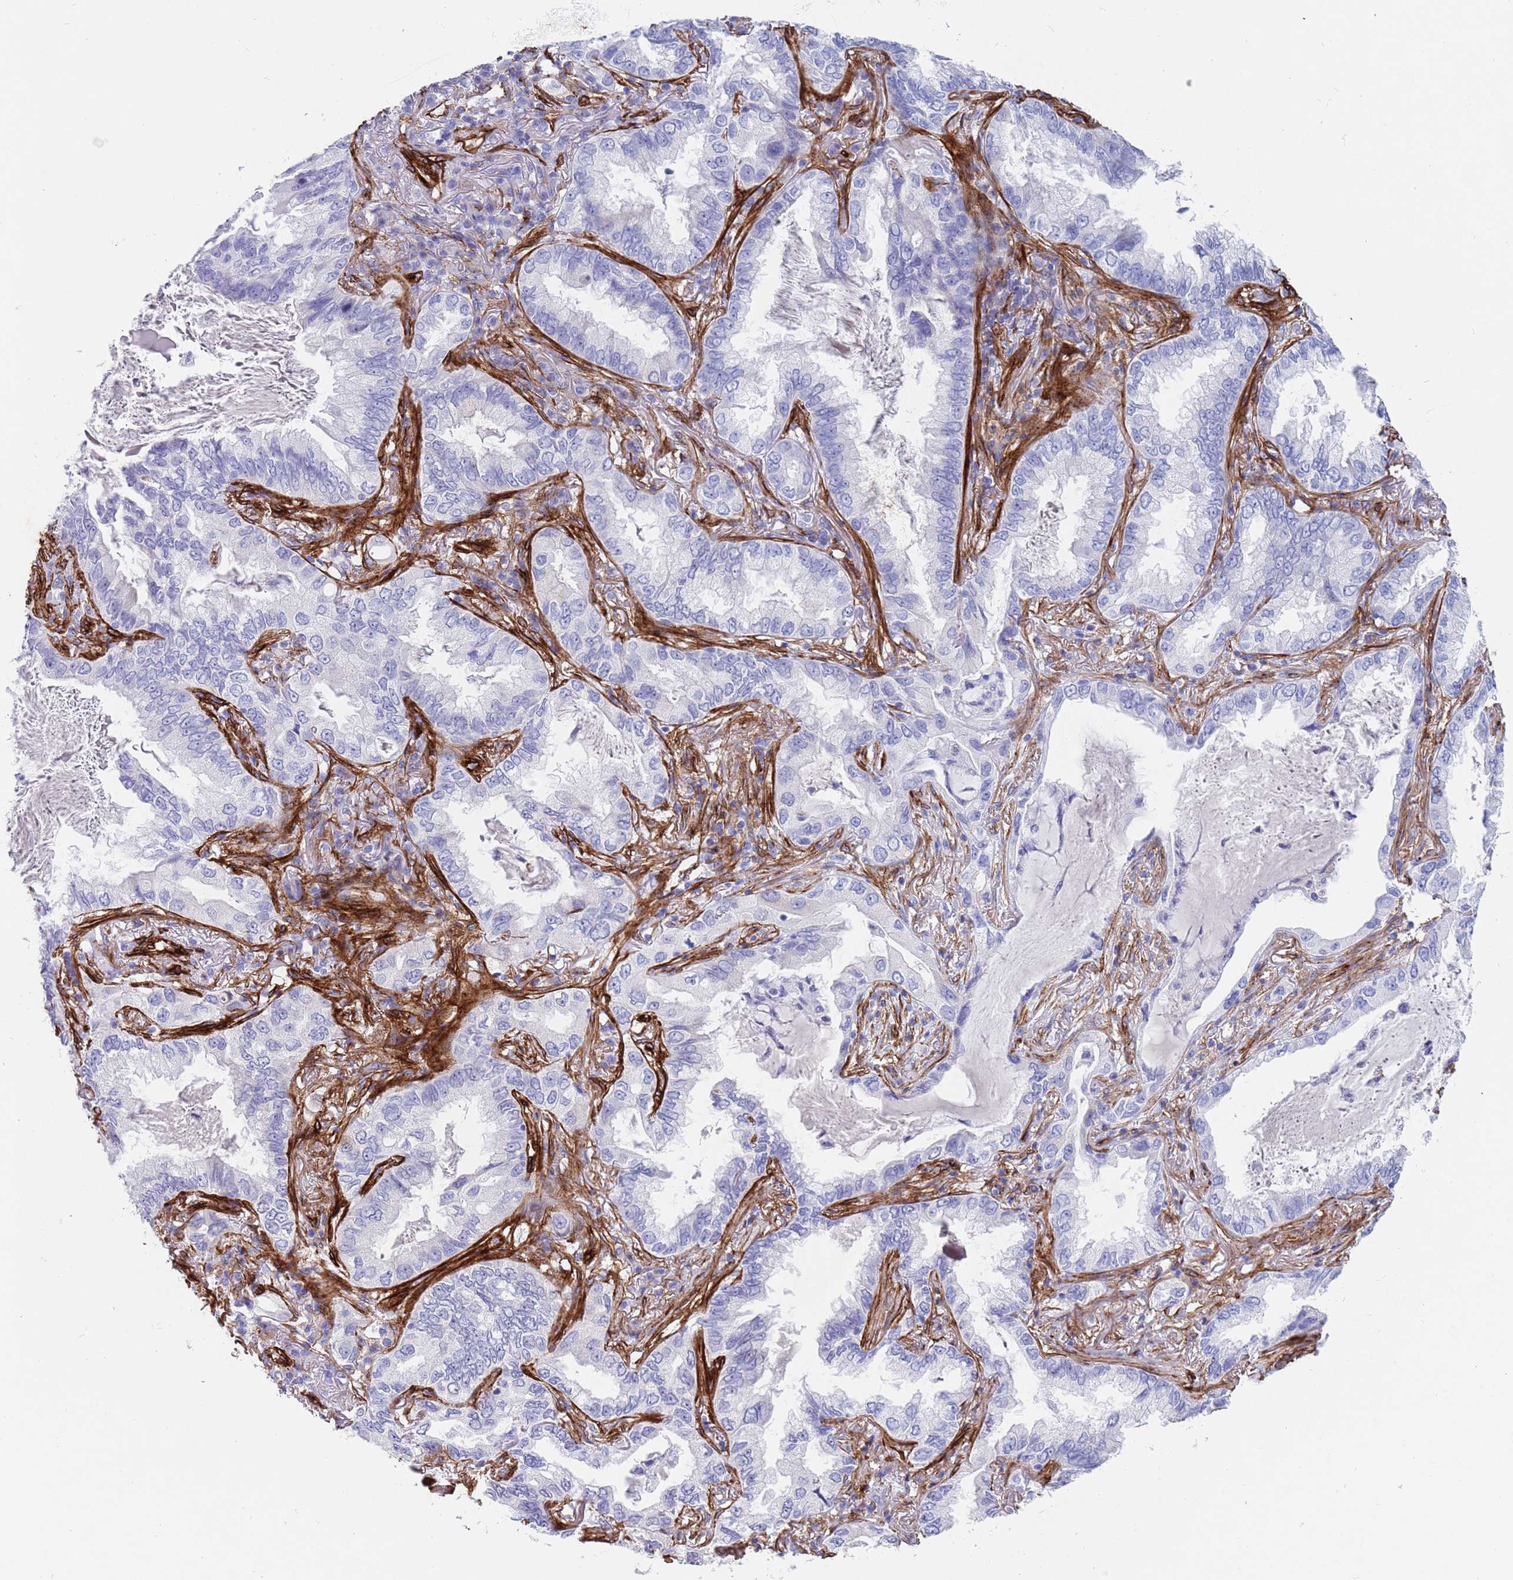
{"staining": {"intensity": "negative", "quantity": "none", "location": "none"}, "tissue": "lung cancer", "cell_type": "Tumor cells", "image_type": "cancer", "snomed": [{"axis": "morphology", "description": "Adenocarcinoma, NOS"}, {"axis": "topography", "description": "Lung"}], "caption": "Immunohistochemistry histopathology image of neoplastic tissue: adenocarcinoma (lung) stained with DAB demonstrates no significant protein positivity in tumor cells. (Stains: DAB immunohistochemistry (IHC) with hematoxylin counter stain, Microscopy: brightfield microscopy at high magnification).", "gene": "CAV2", "patient": {"sex": "female", "age": 69}}